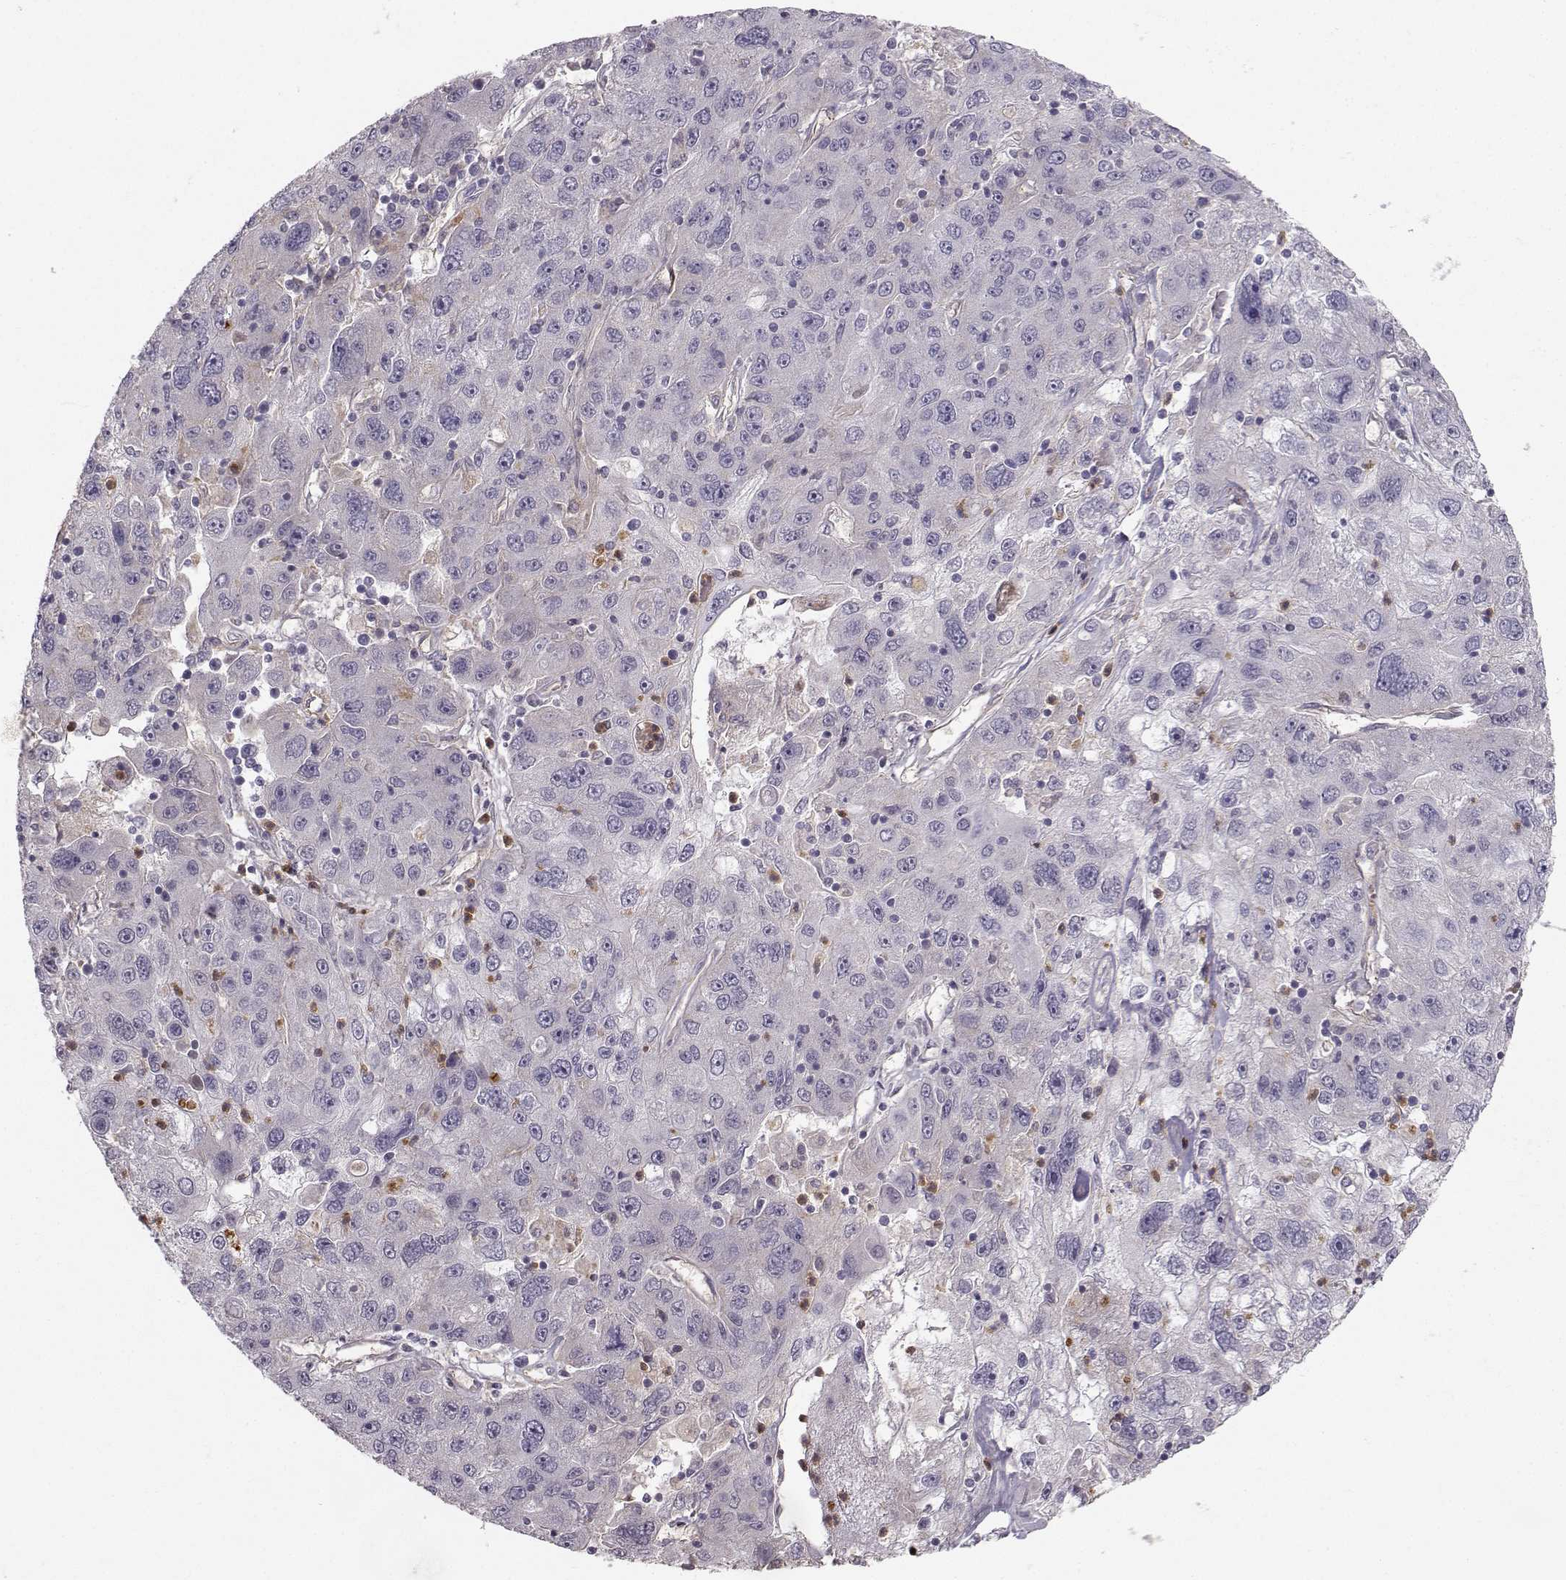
{"staining": {"intensity": "negative", "quantity": "none", "location": "none"}, "tissue": "stomach cancer", "cell_type": "Tumor cells", "image_type": "cancer", "snomed": [{"axis": "morphology", "description": "Adenocarcinoma, NOS"}, {"axis": "topography", "description": "Stomach"}], "caption": "The micrograph shows no staining of tumor cells in stomach cancer (adenocarcinoma).", "gene": "OPRD1", "patient": {"sex": "male", "age": 56}}